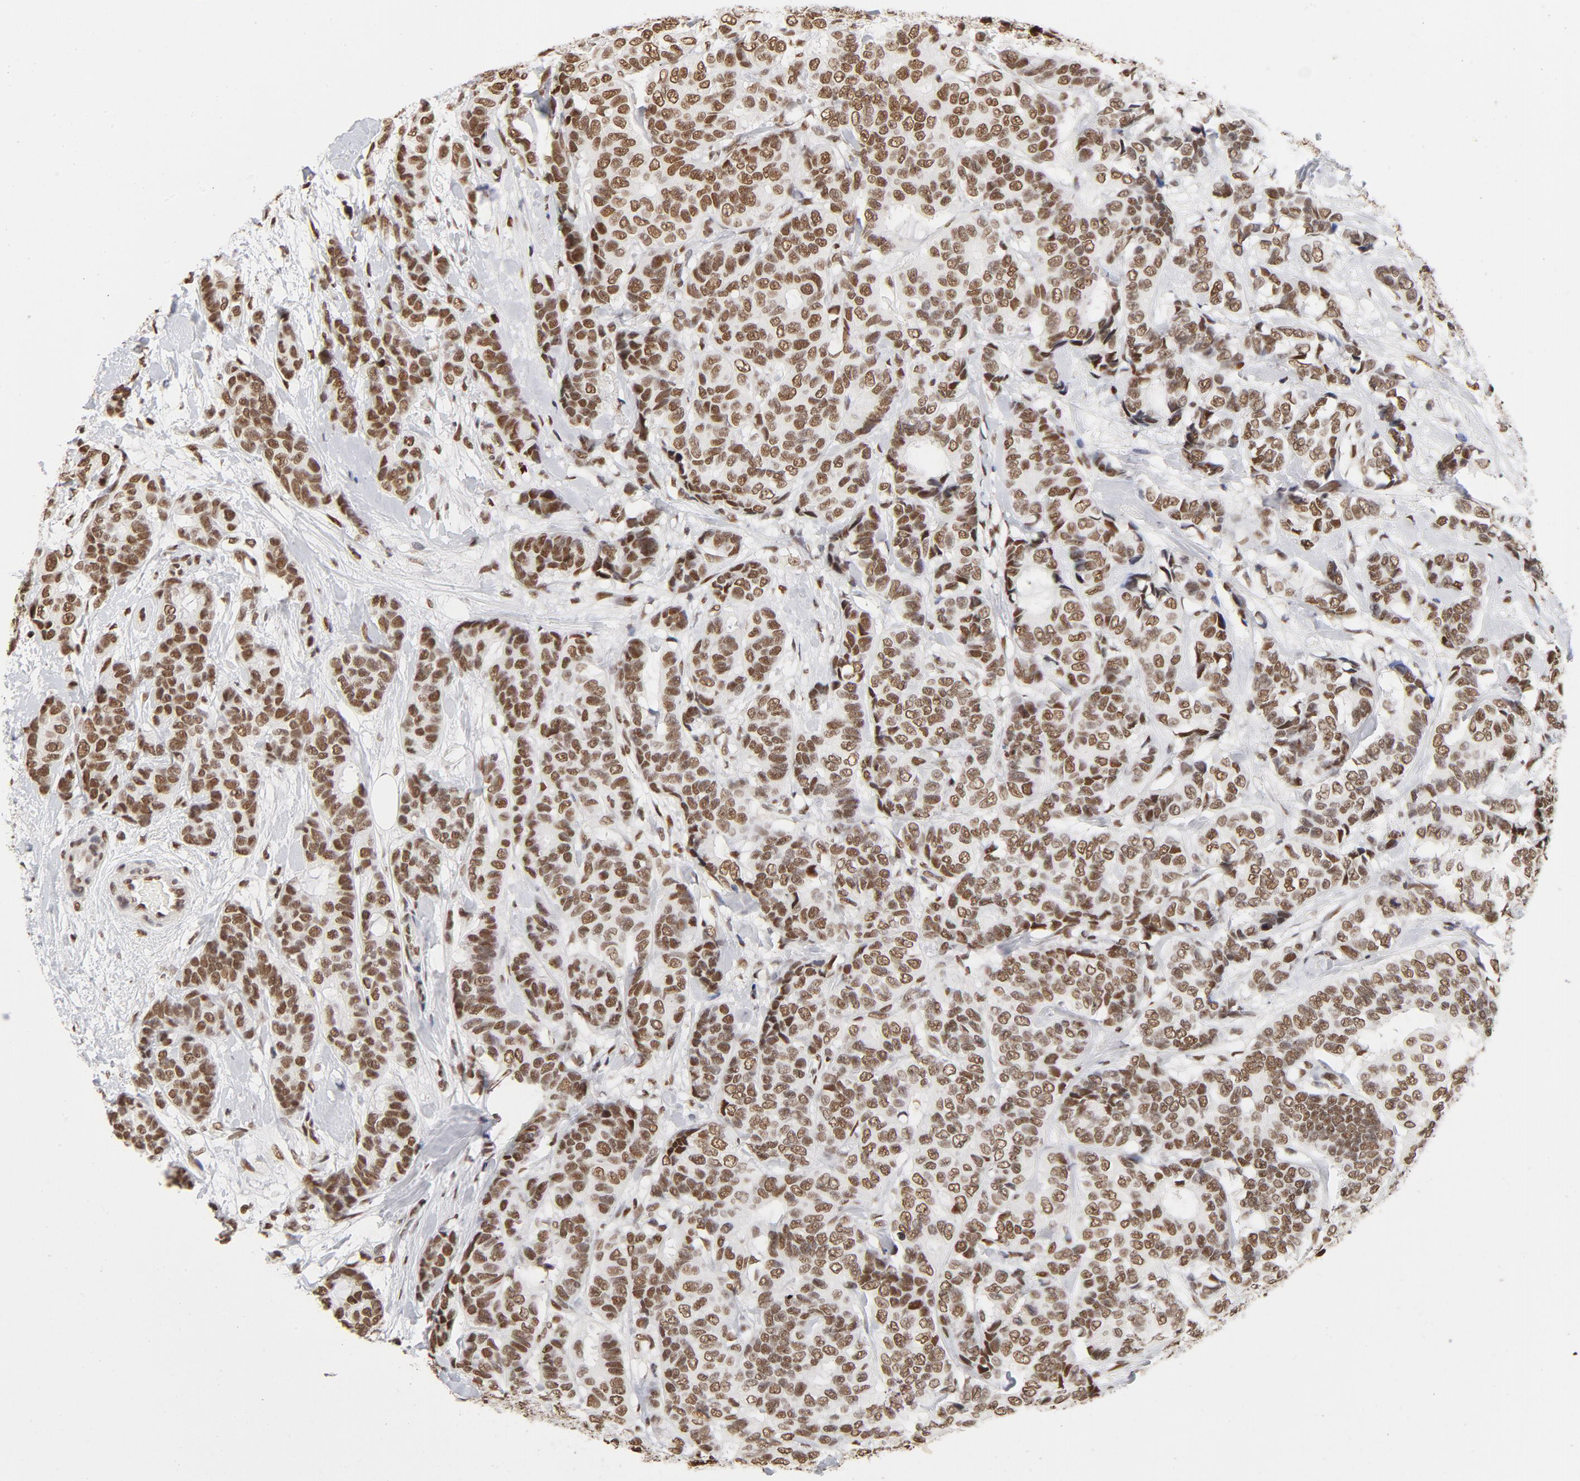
{"staining": {"intensity": "moderate", "quantity": ">75%", "location": "nuclear"}, "tissue": "breast cancer", "cell_type": "Tumor cells", "image_type": "cancer", "snomed": [{"axis": "morphology", "description": "Duct carcinoma"}, {"axis": "topography", "description": "Breast"}], "caption": "DAB immunohistochemical staining of breast cancer demonstrates moderate nuclear protein expression in about >75% of tumor cells.", "gene": "TP53BP1", "patient": {"sex": "female", "age": 87}}